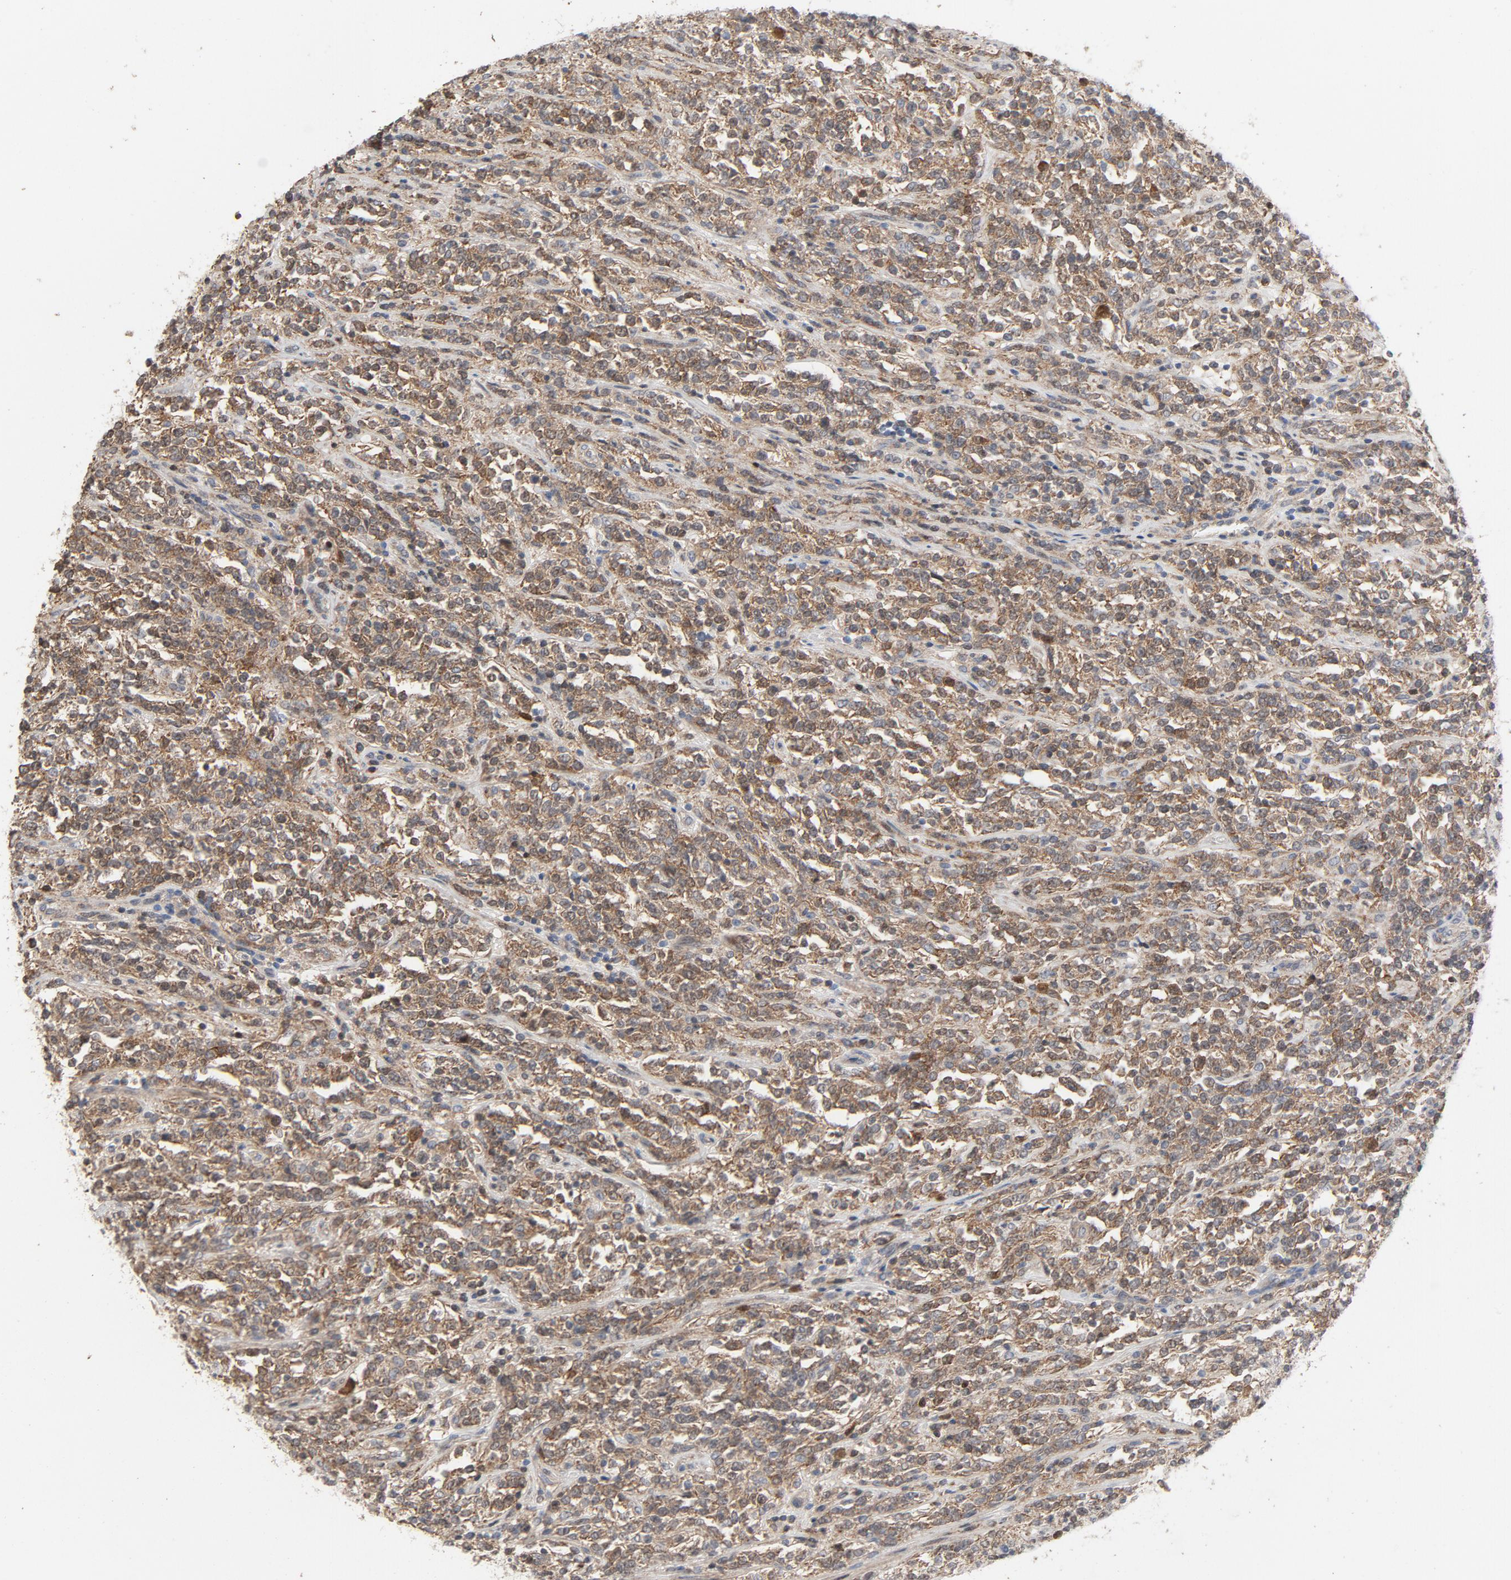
{"staining": {"intensity": "moderate", "quantity": ">75%", "location": "cytoplasmic/membranous,nuclear"}, "tissue": "lymphoma", "cell_type": "Tumor cells", "image_type": "cancer", "snomed": [{"axis": "morphology", "description": "Malignant lymphoma, non-Hodgkin's type, High grade"}, {"axis": "topography", "description": "Soft tissue"}], "caption": "This is a histology image of immunohistochemistry staining of lymphoma, which shows moderate expression in the cytoplasmic/membranous and nuclear of tumor cells.", "gene": "CDK6", "patient": {"sex": "male", "age": 18}}